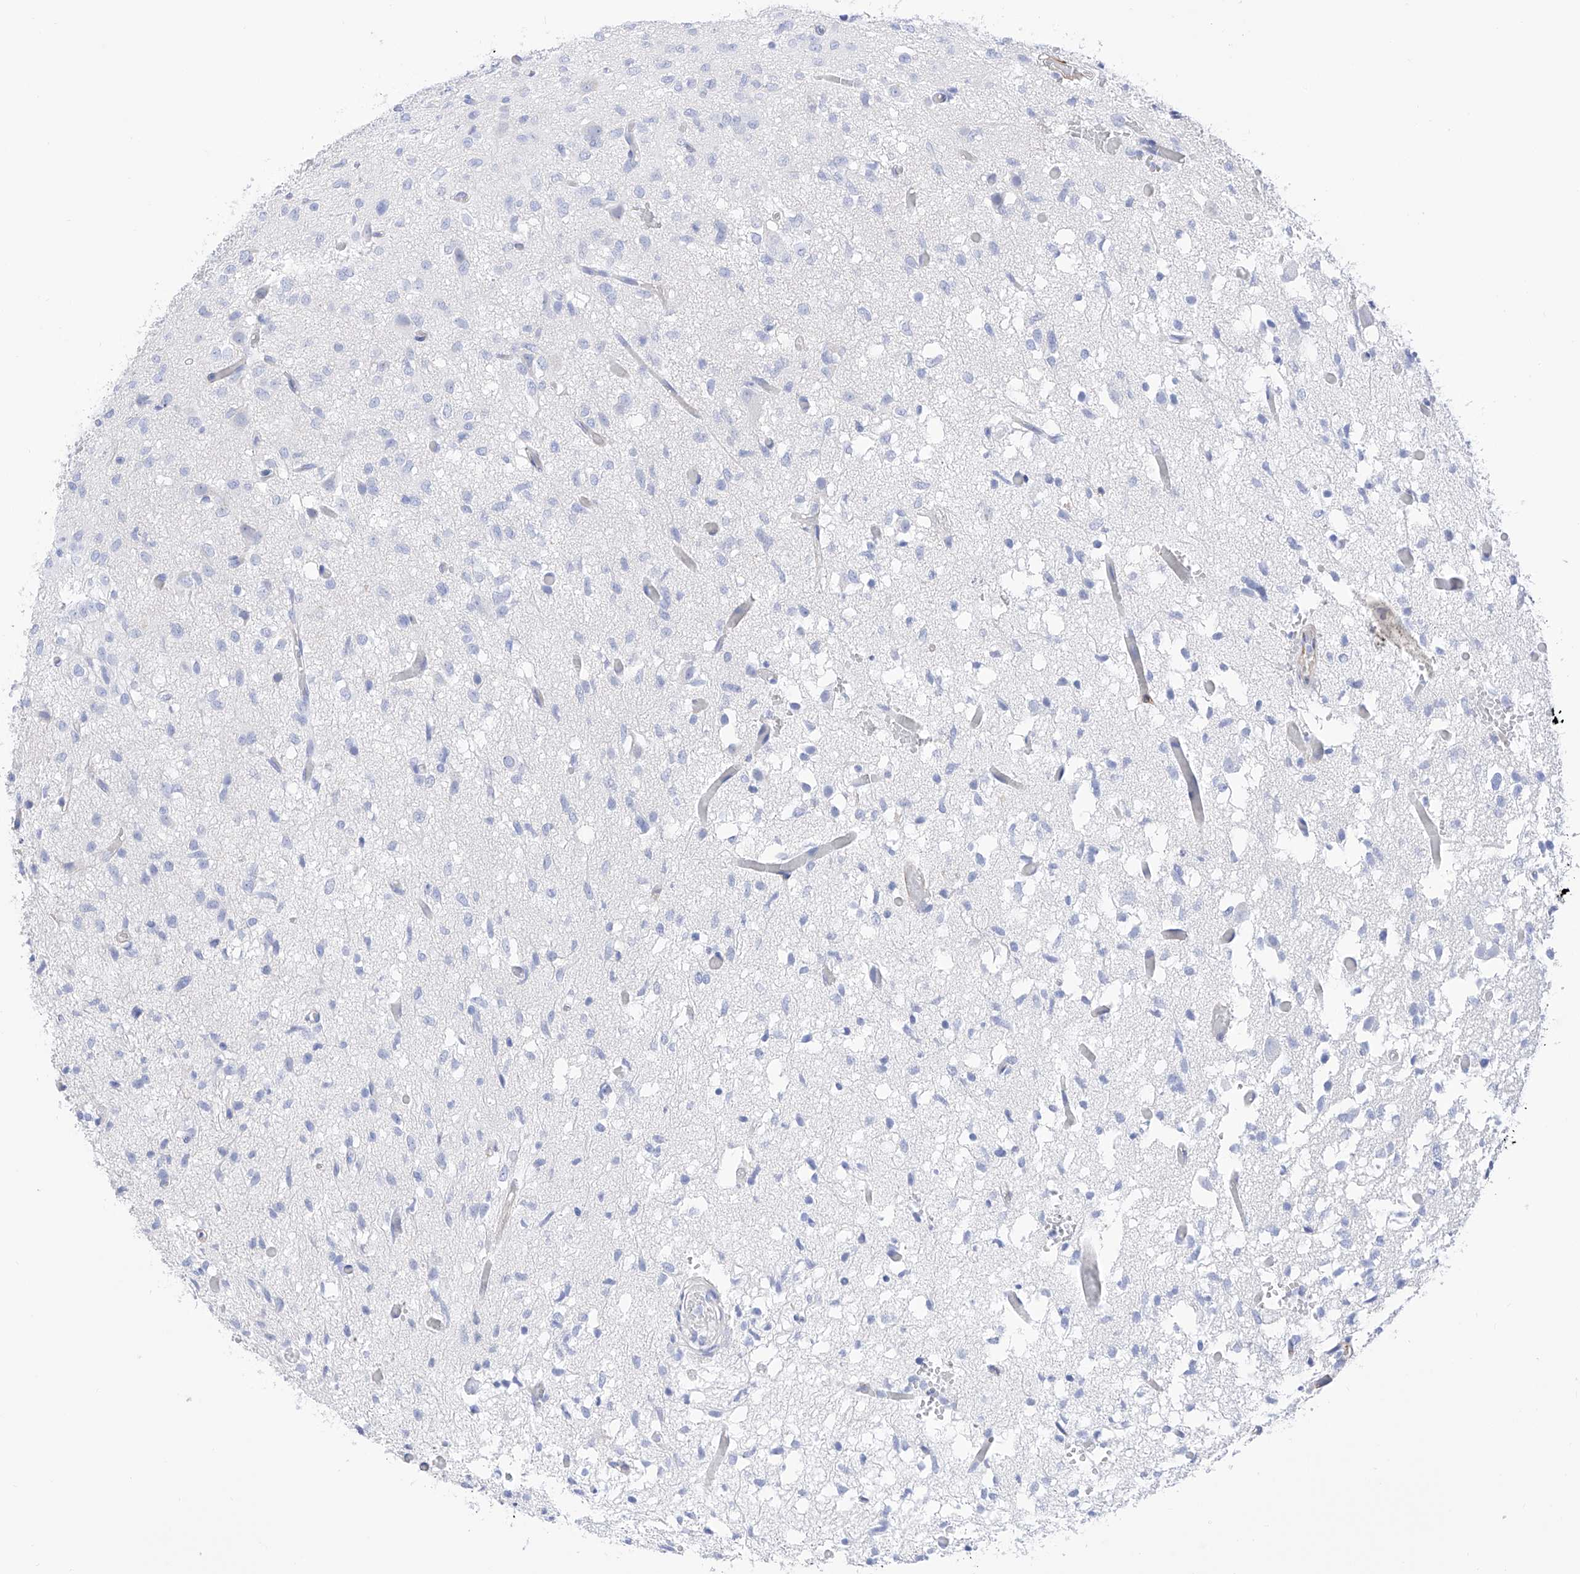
{"staining": {"intensity": "negative", "quantity": "none", "location": "none"}, "tissue": "glioma", "cell_type": "Tumor cells", "image_type": "cancer", "snomed": [{"axis": "morphology", "description": "Glioma, malignant, High grade"}, {"axis": "topography", "description": "Brain"}], "caption": "This is an IHC histopathology image of malignant glioma (high-grade). There is no expression in tumor cells.", "gene": "TRPC7", "patient": {"sex": "female", "age": 59}}